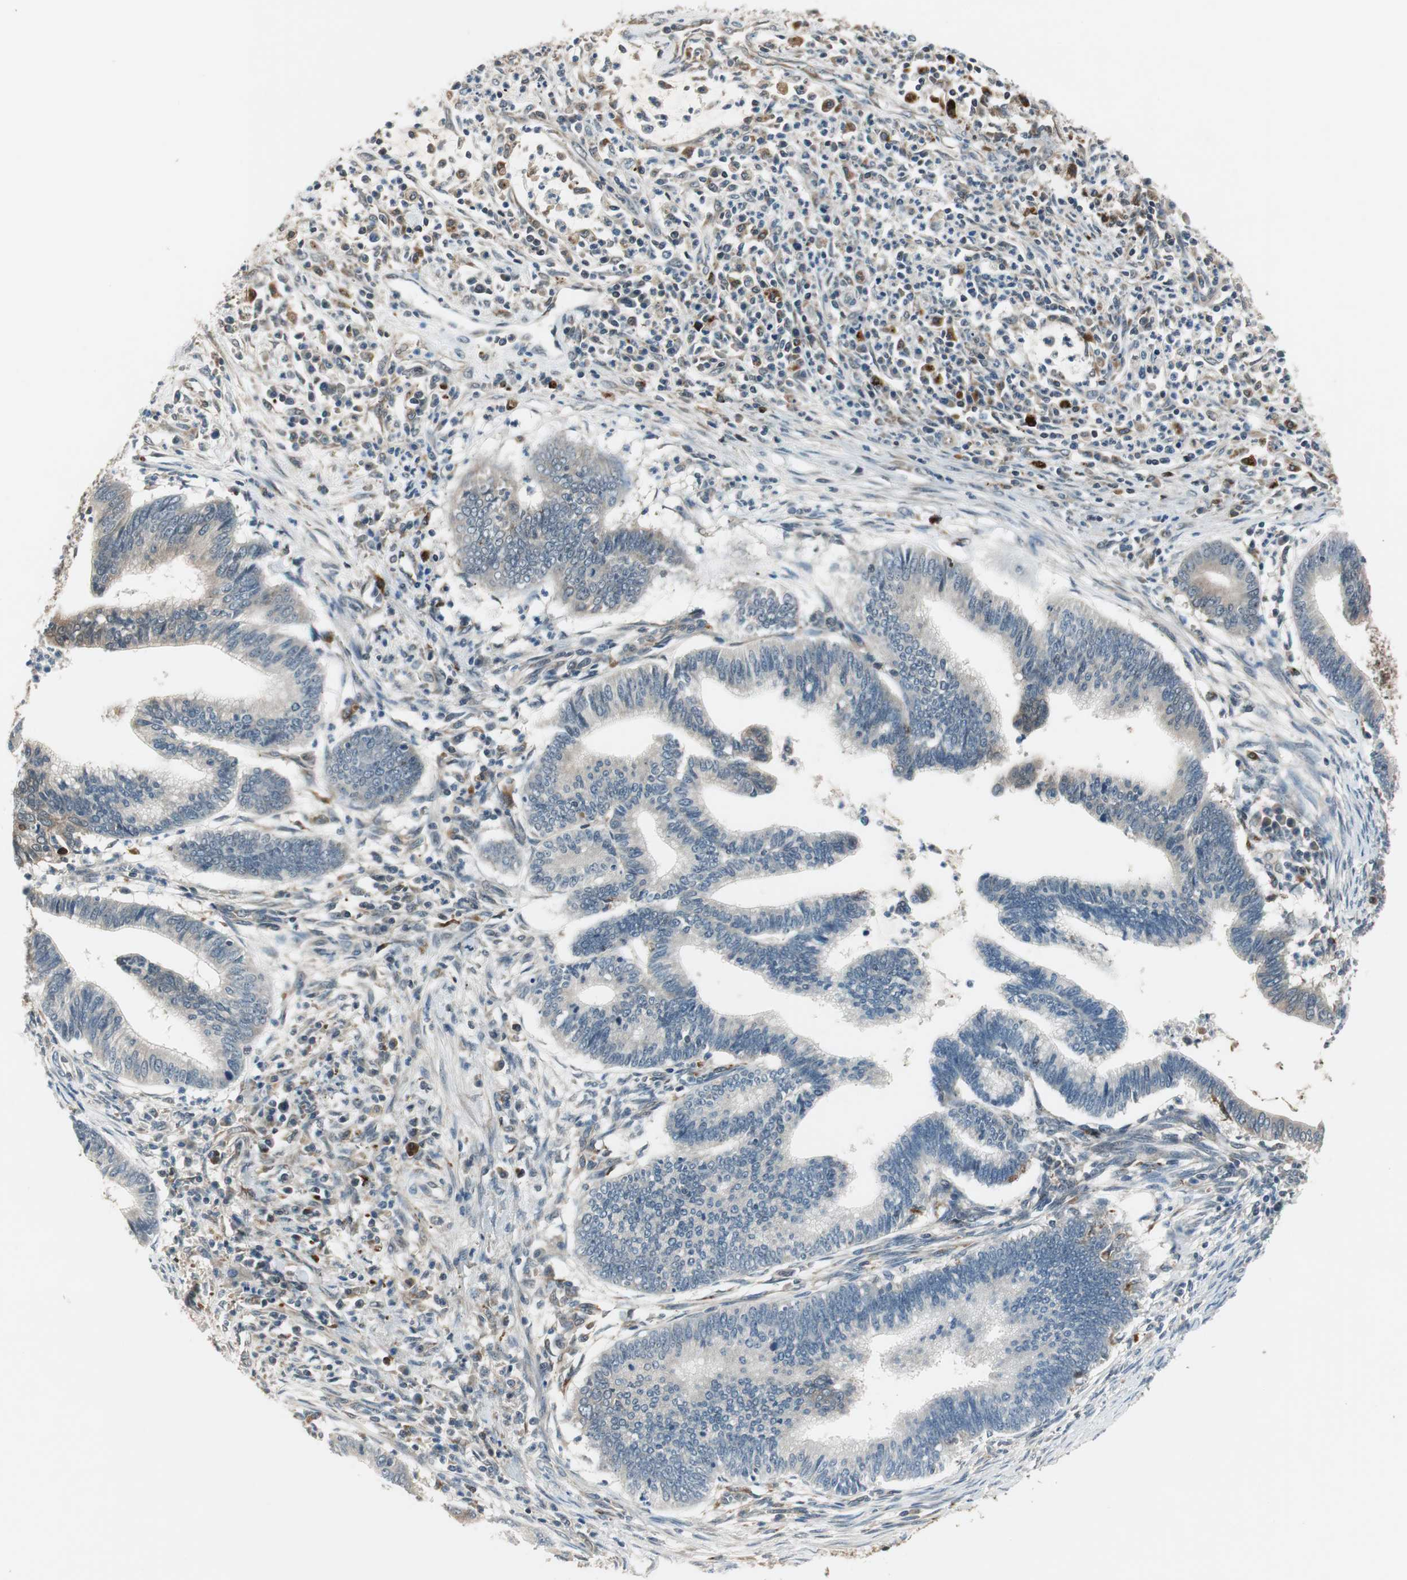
{"staining": {"intensity": "negative", "quantity": "none", "location": "none"}, "tissue": "cervical cancer", "cell_type": "Tumor cells", "image_type": "cancer", "snomed": [{"axis": "morphology", "description": "Adenocarcinoma, NOS"}, {"axis": "topography", "description": "Cervix"}], "caption": "IHC micrograph of adenocarcinoma (cervical) stained for a protein (brown), which shows no staining in tumor cells.", "gene": "NCK1", "patient": {"sex": "female", "age": 36}}